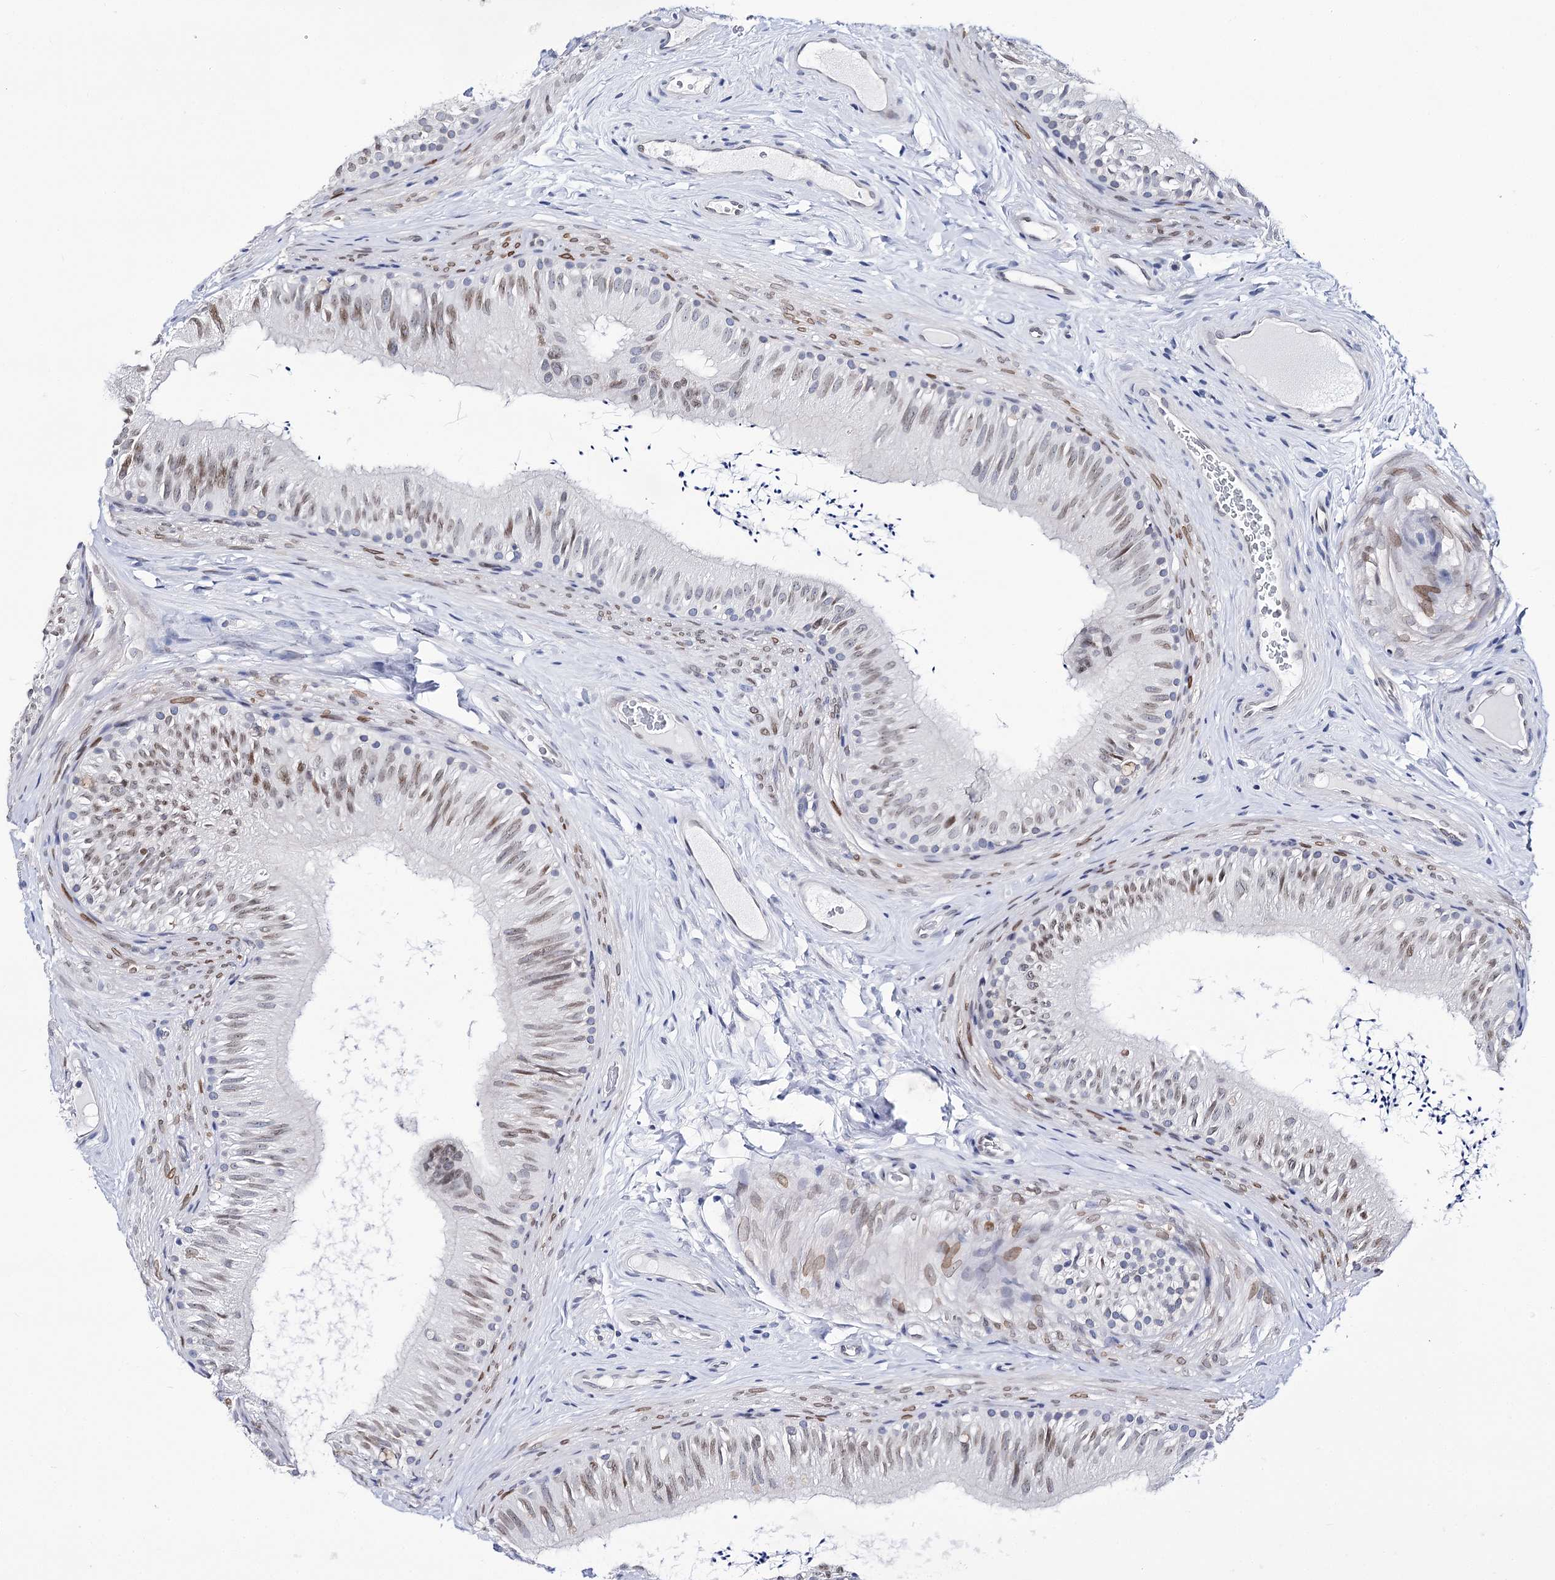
{"staining": {"intensity": "moderate", "quantity": "<25%", "location": "cytoplasmic/membranous,nuclear"}, "tissue": "epididymis", "cell_type": "Glandular cells", "image_type": "normal", "snomed": [{"axis": "morphology", "description": "Normal tissue, NOS"}, {"axis": "topography", "description": "Epididymis"}], "caption": "Protein expression analysis of normal human epididymis reveals moderate cytoplasmic/membranous,nuclear positivity in approximately <25% of glandular cells. (DAB (3,3'-diaminobenzidine) = brown stain, brightfield microscopy at high magnification).", "gene": "TMEM201", "patient": {"sex": "male", "age": 46}}